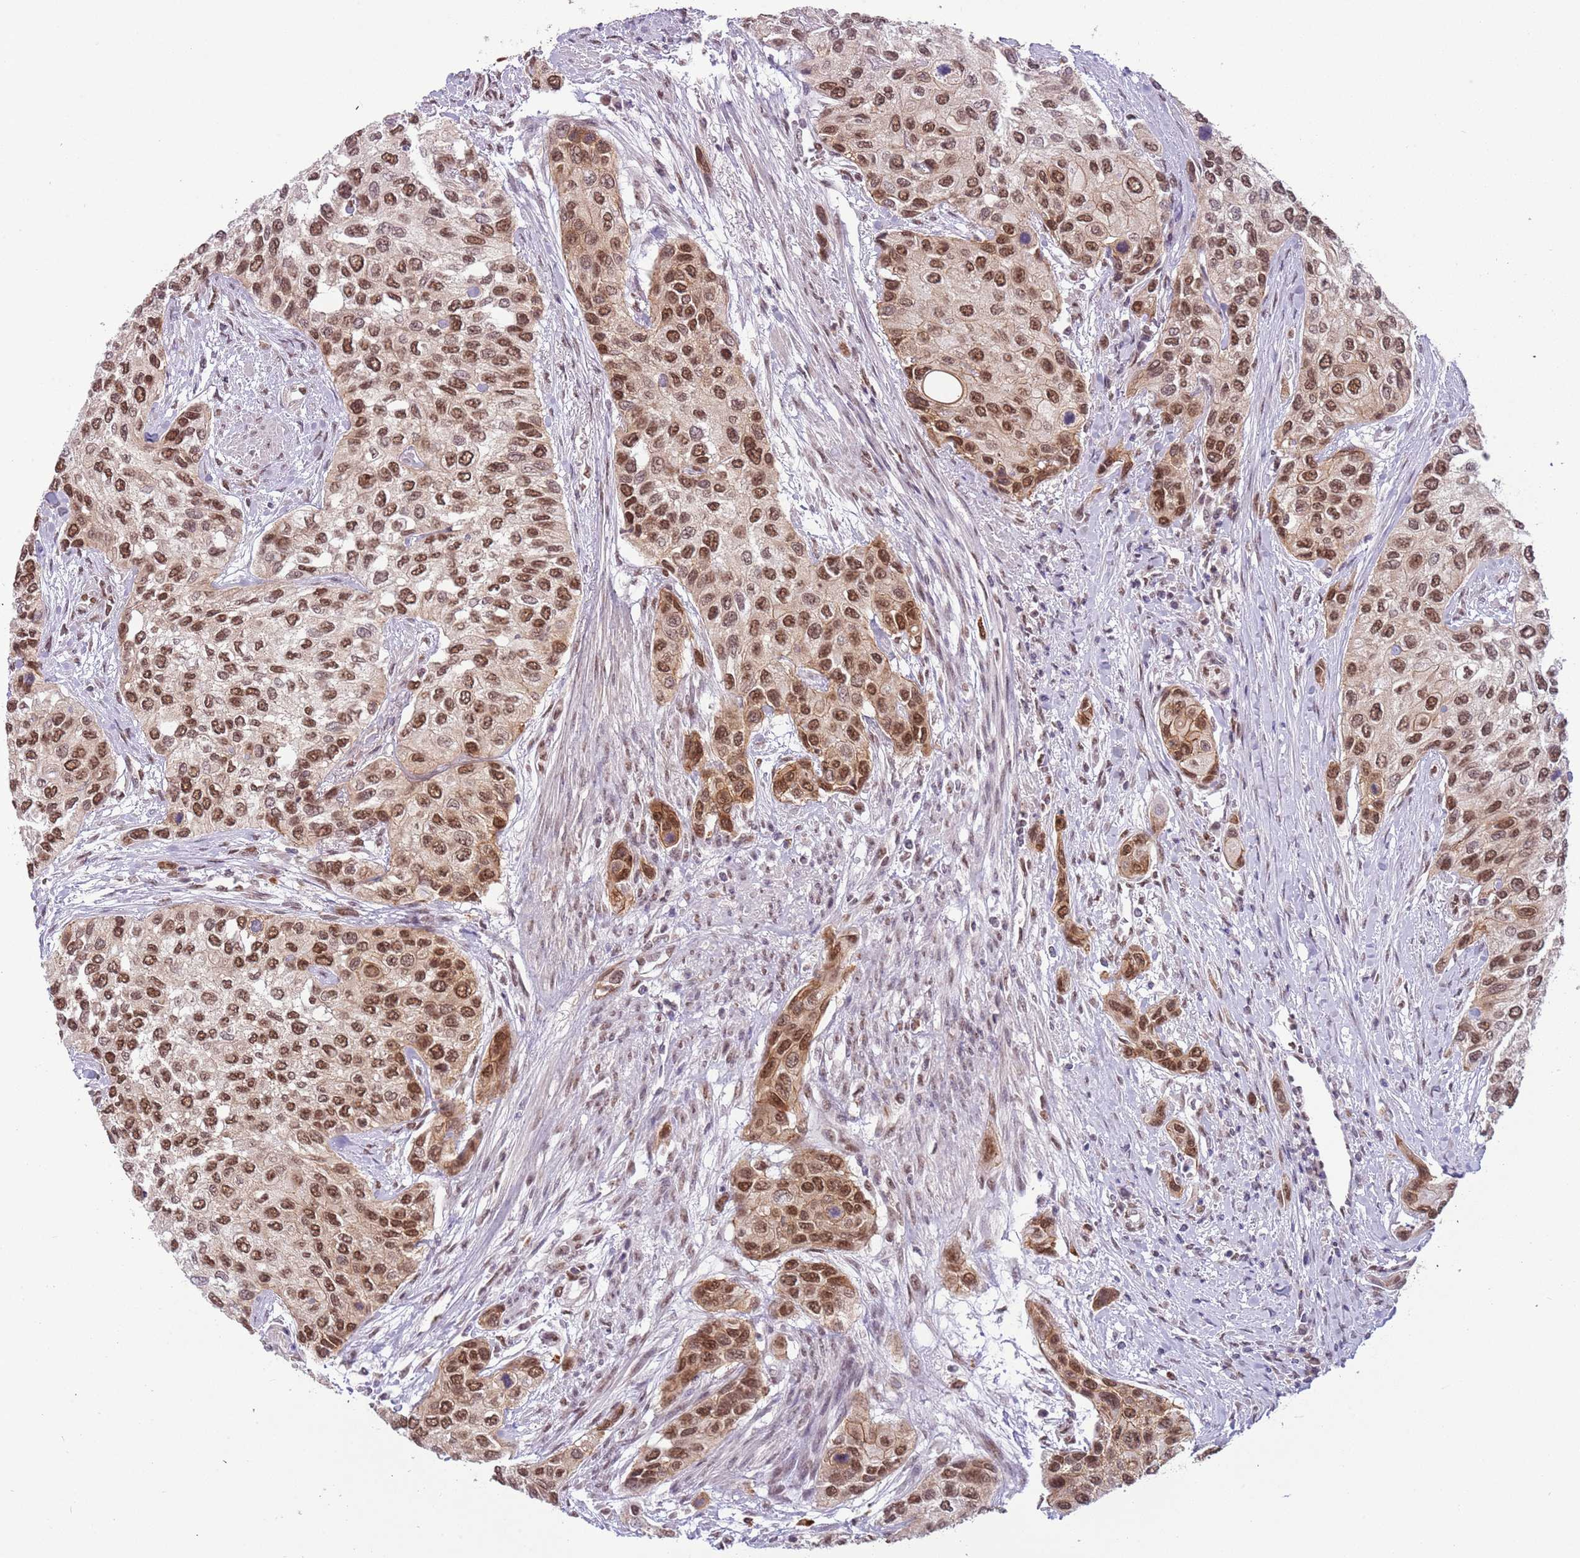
{"staining": {"intensity": "moderate", "quantity": ">75%", "location": "nuclear"}, "tissue": "urothelial cancer", "cell_type": "Tumor cells", "image_type": "cancer", "snomed": [{"axis": "morphology", "description": "Normal tissue, NOS"}, {"axis": "morphology", "description": "Urothelial carcinoma, High grade"}, {"axis": "topography", "description": "Vascular tissue"}, {"axis": "topography", "description": "Urinary bladder"}], "caption": "Human urothelial cancer stained with a protein marker exhibits moderate staining in tumor cells.", "gene": "FAM120AOS", "patient": {"sex": "female", "age": 56}}